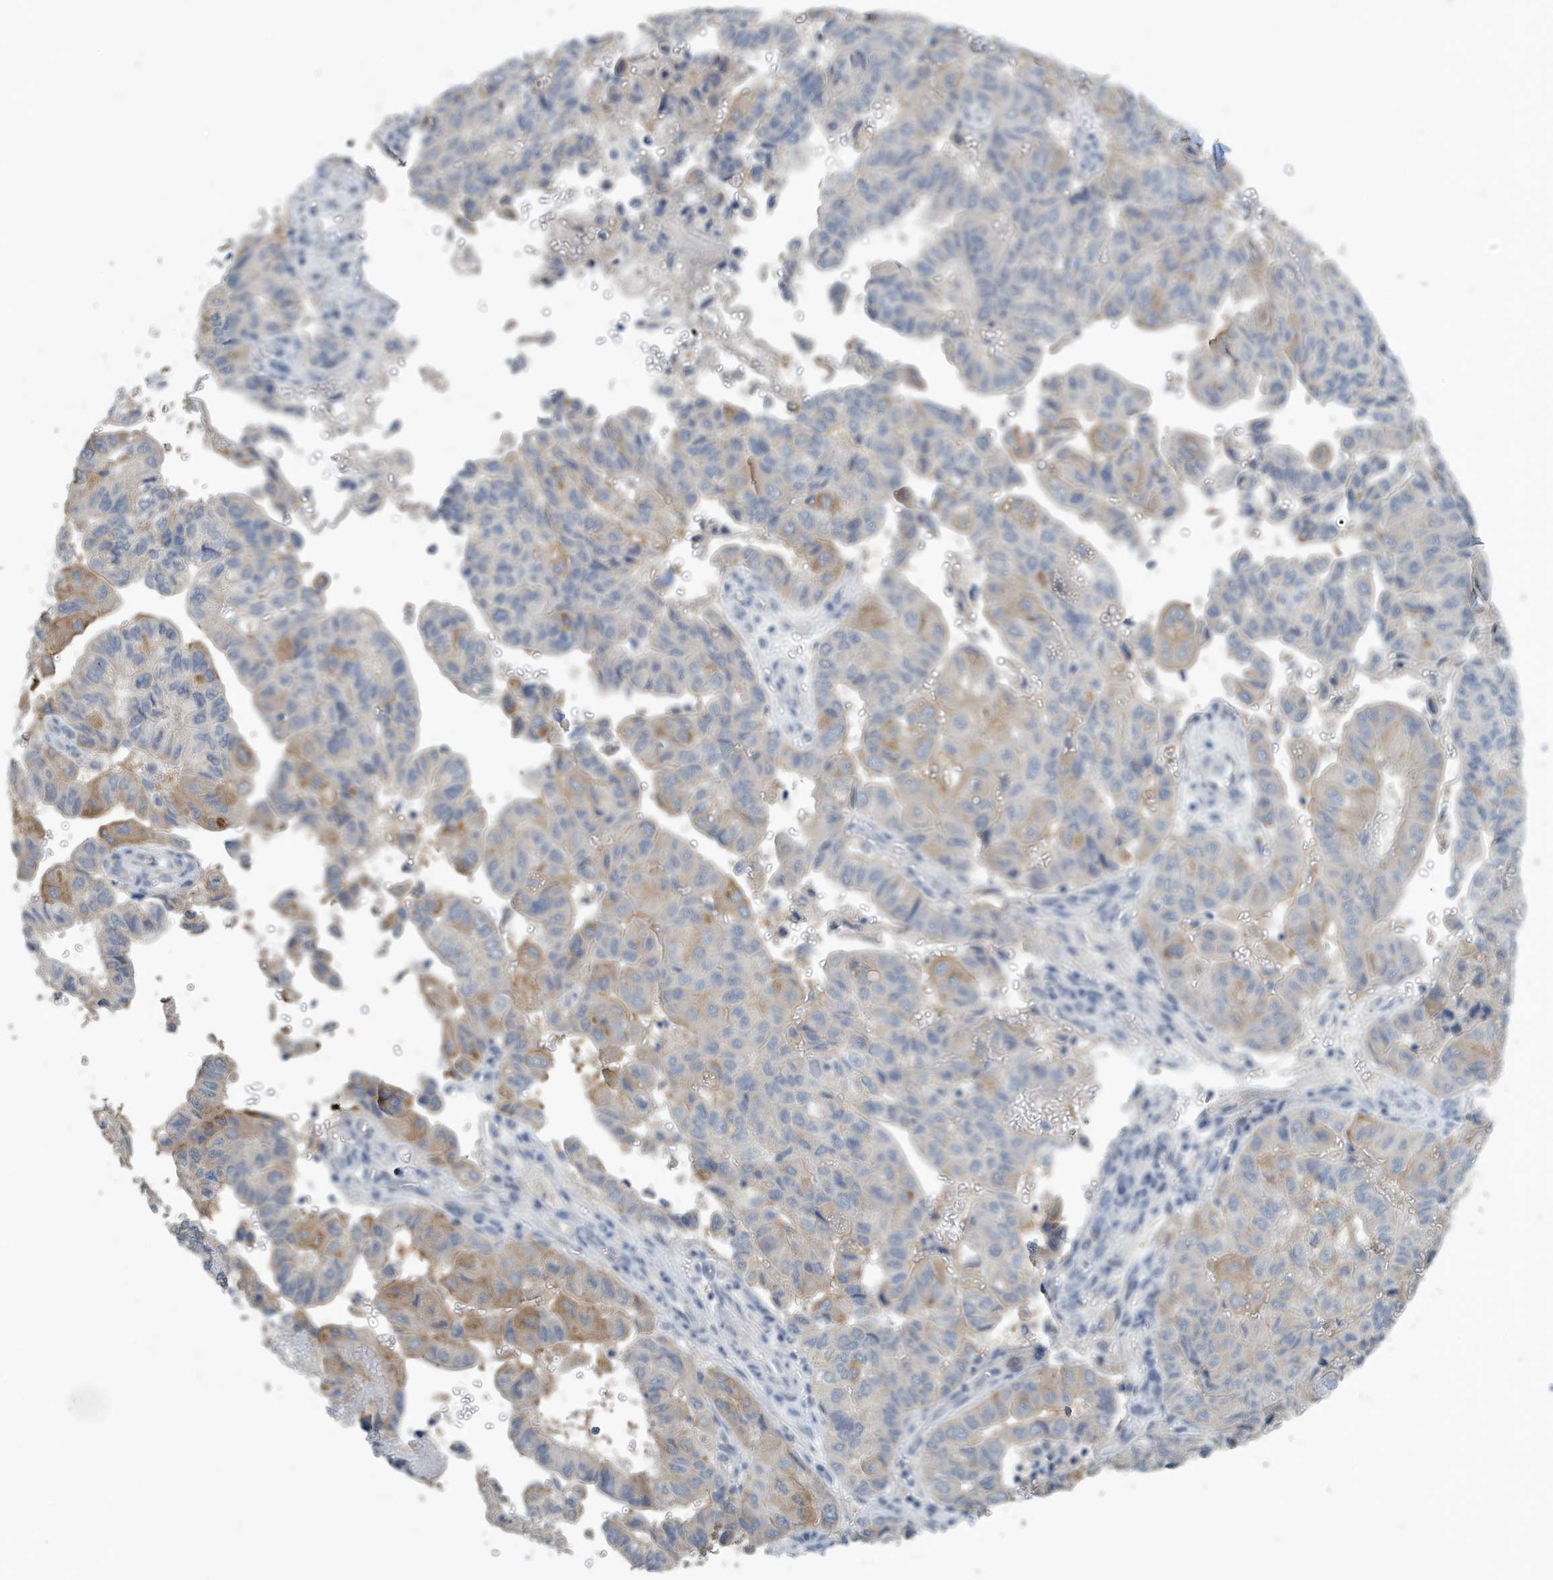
{"staining": {"intensity": "moderate", "quantity": "25%-75%", "location": "cytoplasmic/membranous"}, "tissue": "pancreatic cancer", "cell_type": "Tumor cells", "image_type": "cancer", "snomed": [{"axis": "morphology", "description": "Adenocarcinoma, NOS"}, {"axis": "topography", "description": "Pancreas"}], "caption": "An immunohistochemistry photomicrograph of tumor tissue is shown. Protein staining in brown highlights moderate cytoplasmic/membranous positivity in pancreatic adenocarcinoma within tumor cells.", "gene": "UGT2B4", "patient": {"sex": "male", "age": 51}}